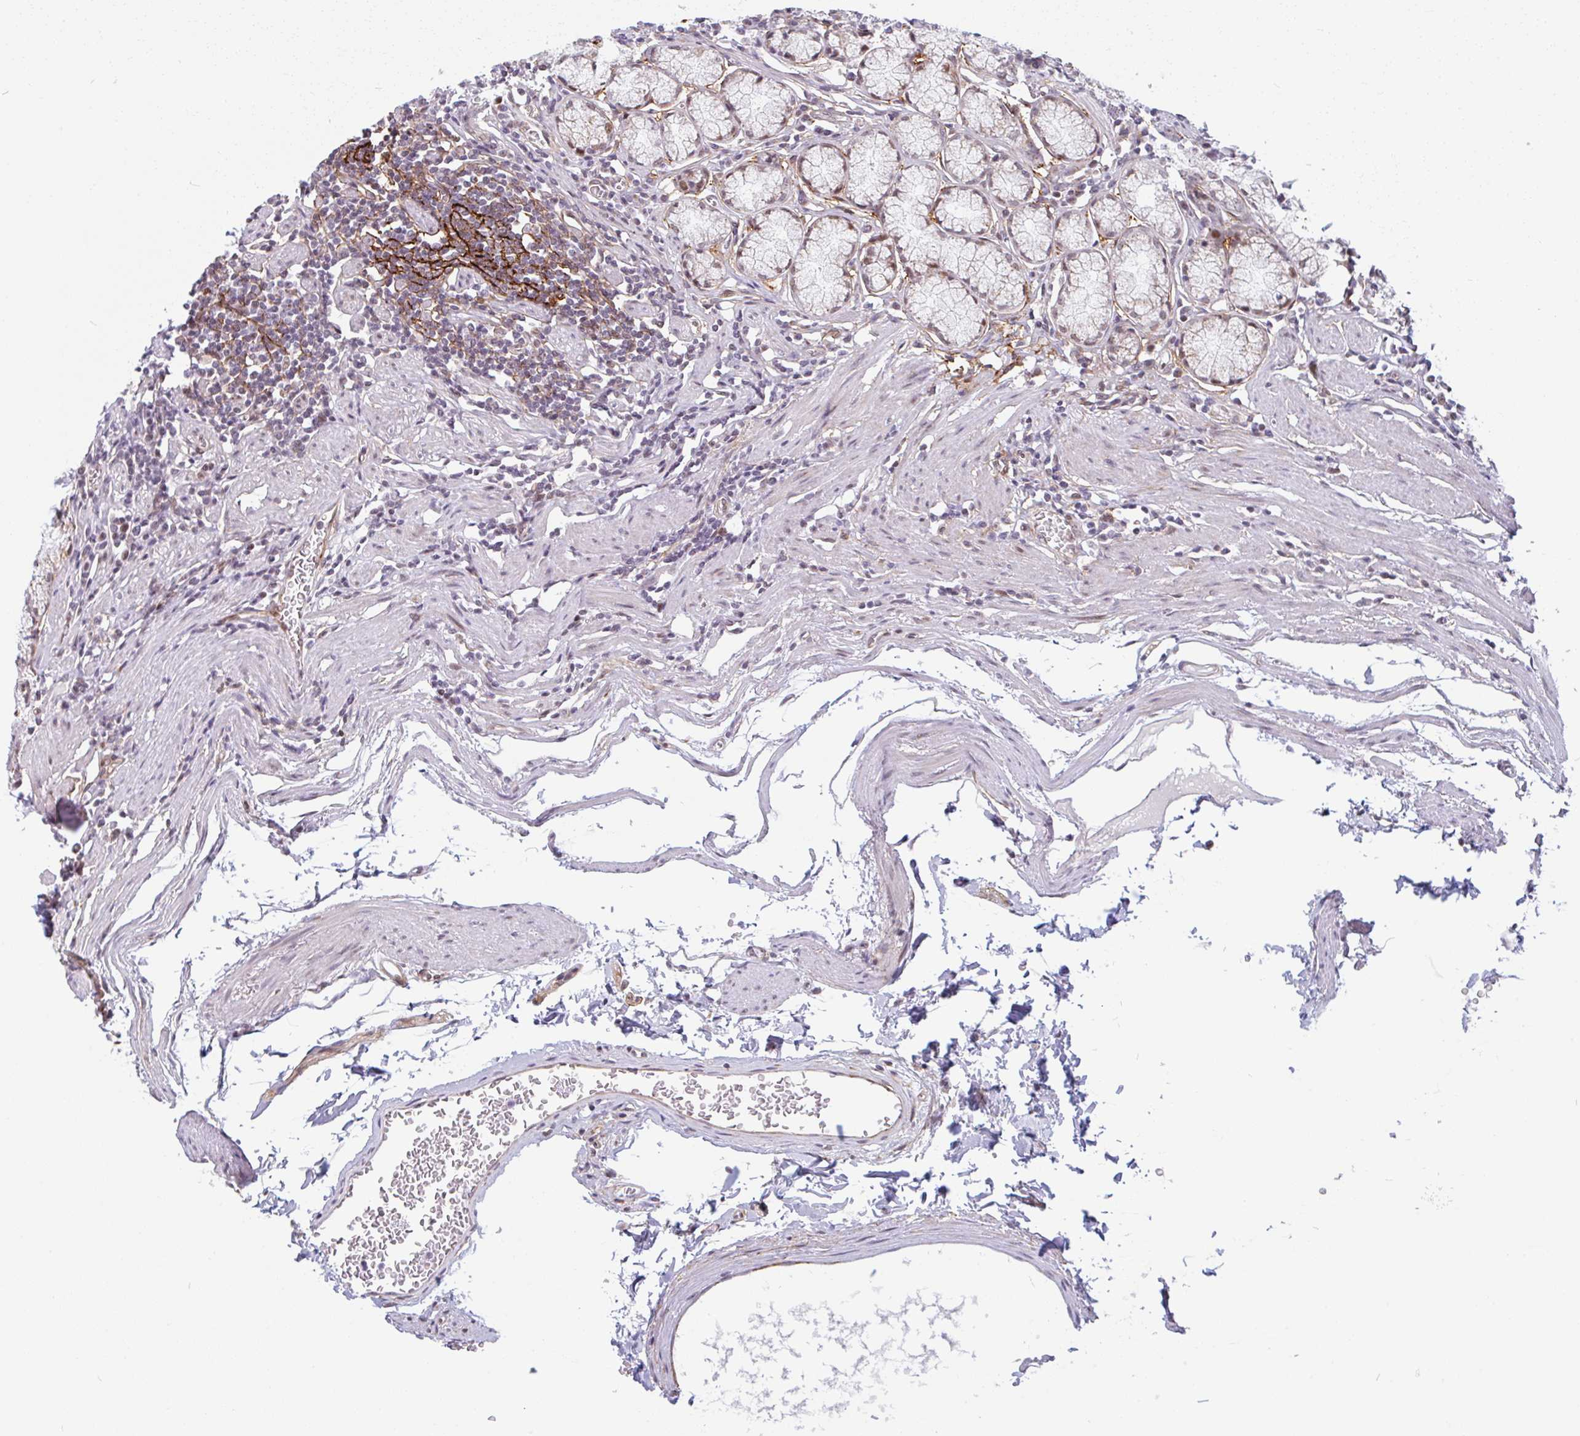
{"staining": {"intensity": "moderate", "quantity": "25%-75%", "location": "cytoplasmic/membranous,nuclear"}, "tissue": "stomach", "cell_type": "Glandular cells", "image_type": "normal", "snomed": [{"axis": "morphology", "description": "Normal tissue, NOS"}, {"axis": "topography", "description": "Stomach"}], "caption": "Moderate cytoplasmic/membranous,nuclear positivity is appreciated in about 25%-75% of glandular cells in benign stomach.", "gene": "TMEM119", "patient": {"sex": "male", "age": 55}}